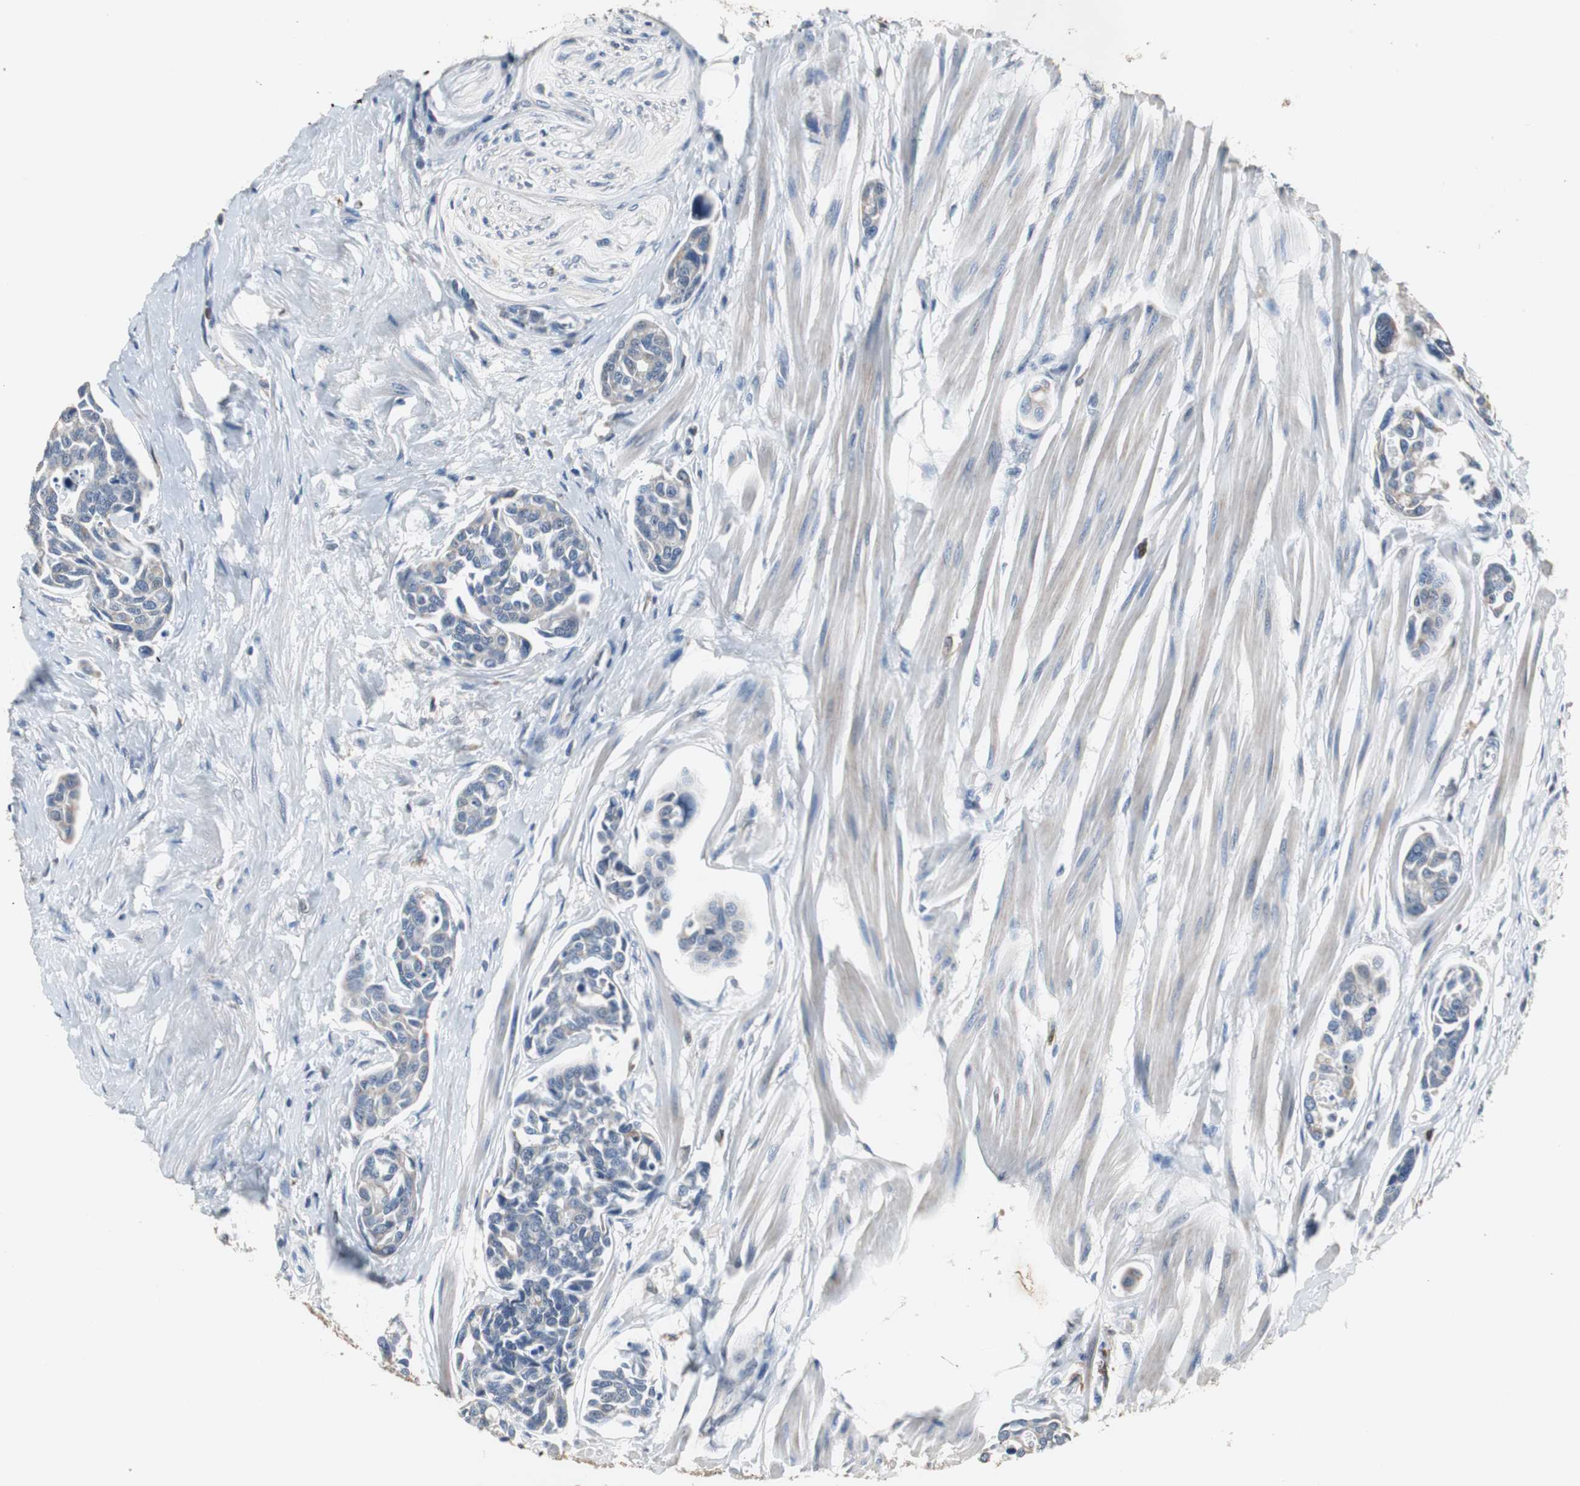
{"staining": {"intensity": "negative", "quantity": "none", "location": "none"}, "tissue": "urothelial cancer", "cell_type": "Tumor cells", "image_type": "cancer", "snomed": [{"axis": "morphology", "description": "Urothelial carcinoma, High grade"}, {"axis": "topography", "description": "Urinary bladder"}], "caption": "DAB (3,3'-diaminobenzidine) immunohistochemical staining of human high-grade urothelial carcinoma exhibits no significant positivity in tumor cells.", "gene": "NCF2", "patient": {"sex": "male", "age": 78}}